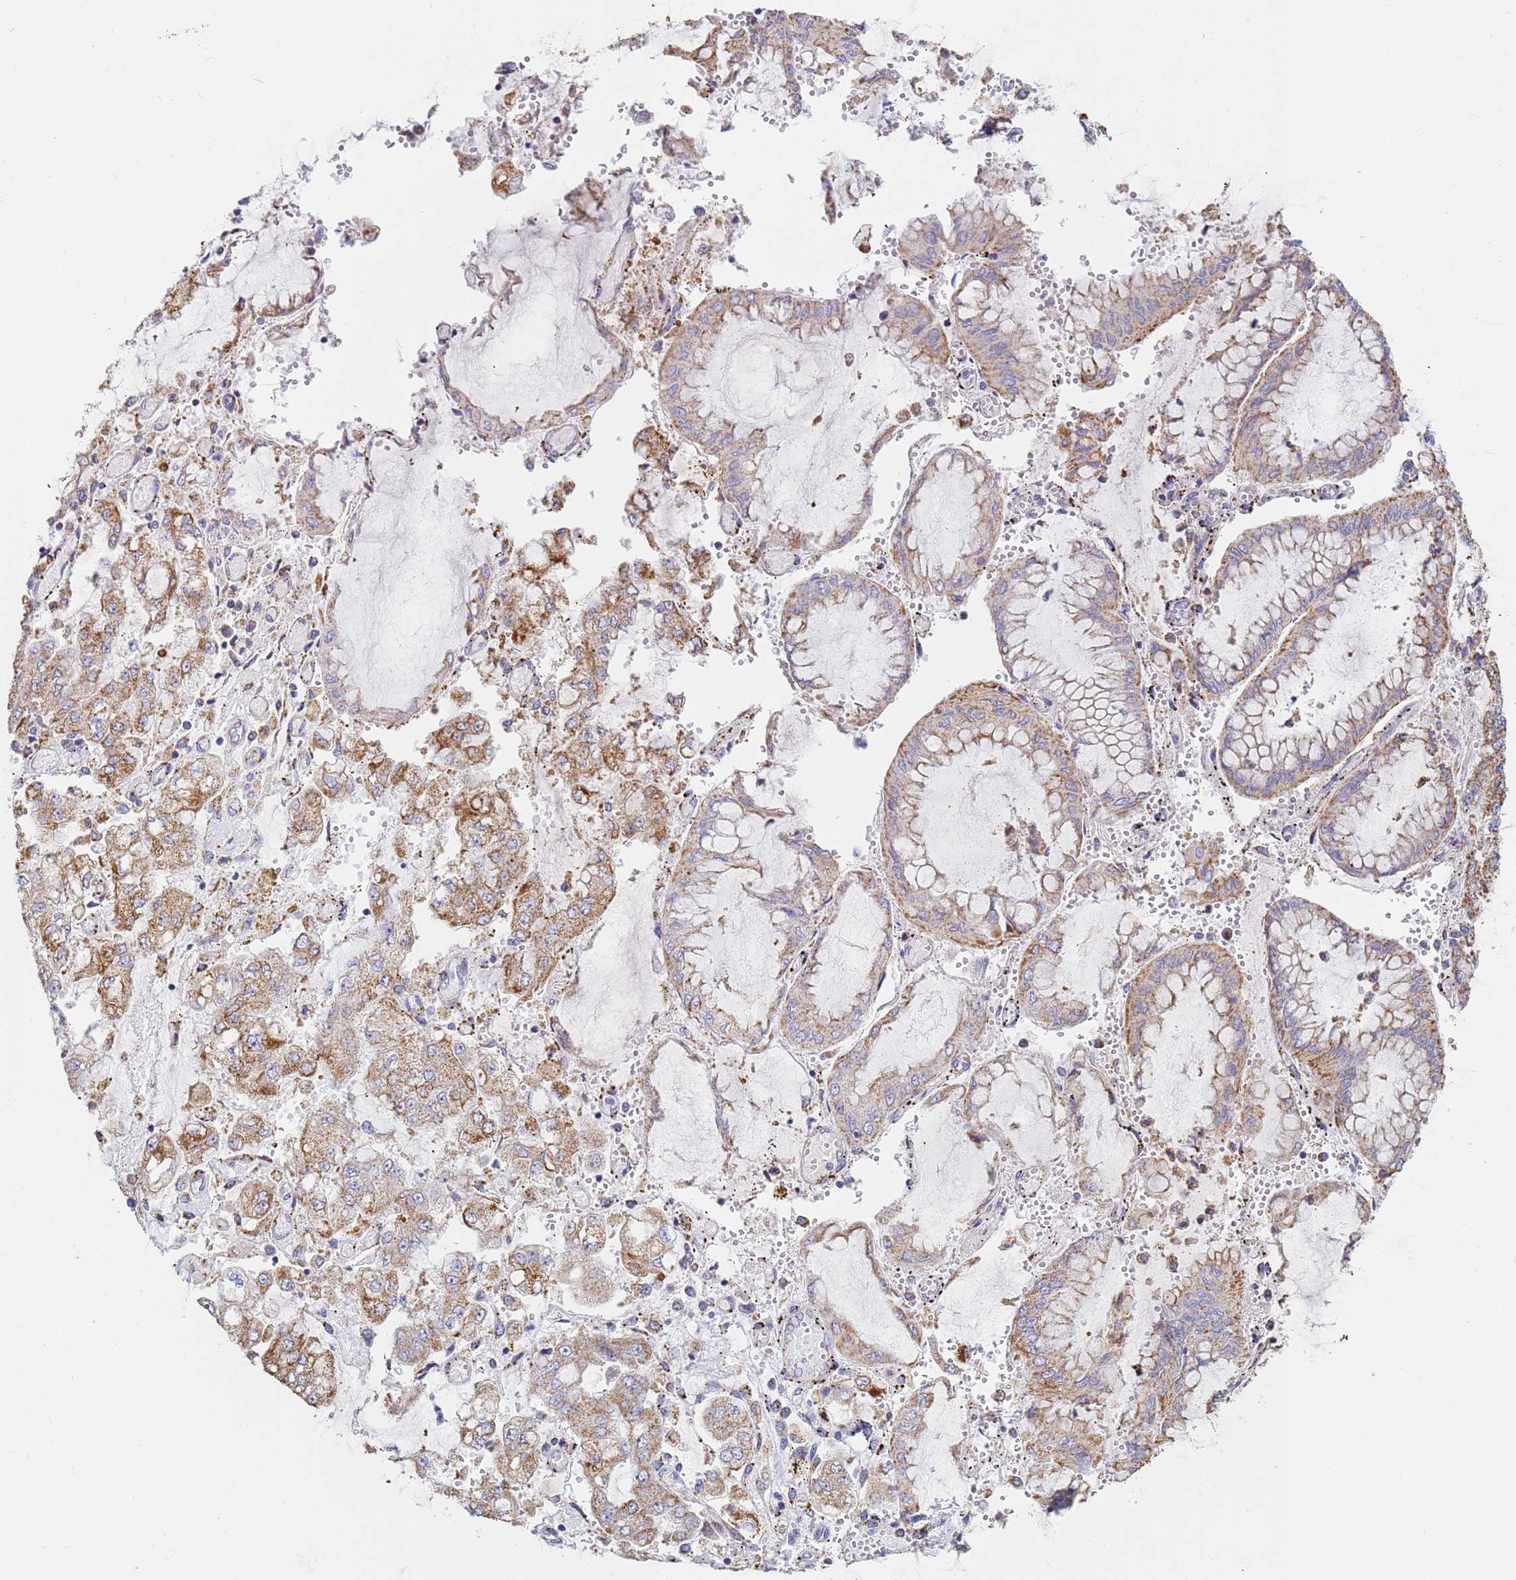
{"staining": {"intensity": "moderate", "quantity": "25%-75%", "location": "cytoplasmic/membranous"}, "tissue": "stomach cancer", "cell_type": "Tumor cells", "image_type": "cancer", "snomed": [{"axis": "morphology", "description": "Adenocarcinoma, NOS"}, {"axis": "topography", "description": "Stomach"}], "caption": "A brown stain labels moderate cytoplasmic/membranous expression of a protein in human stomach adenocarcinoma tumor cells. The staining is performed using DAB (3,3'-diaminobenzidine) brown chromogen to label protein expression. The nuclei are counter-stained blue using hematoxylin.", "gene": "UQCRH", "patient": {"sex": "male", "age": 76}}